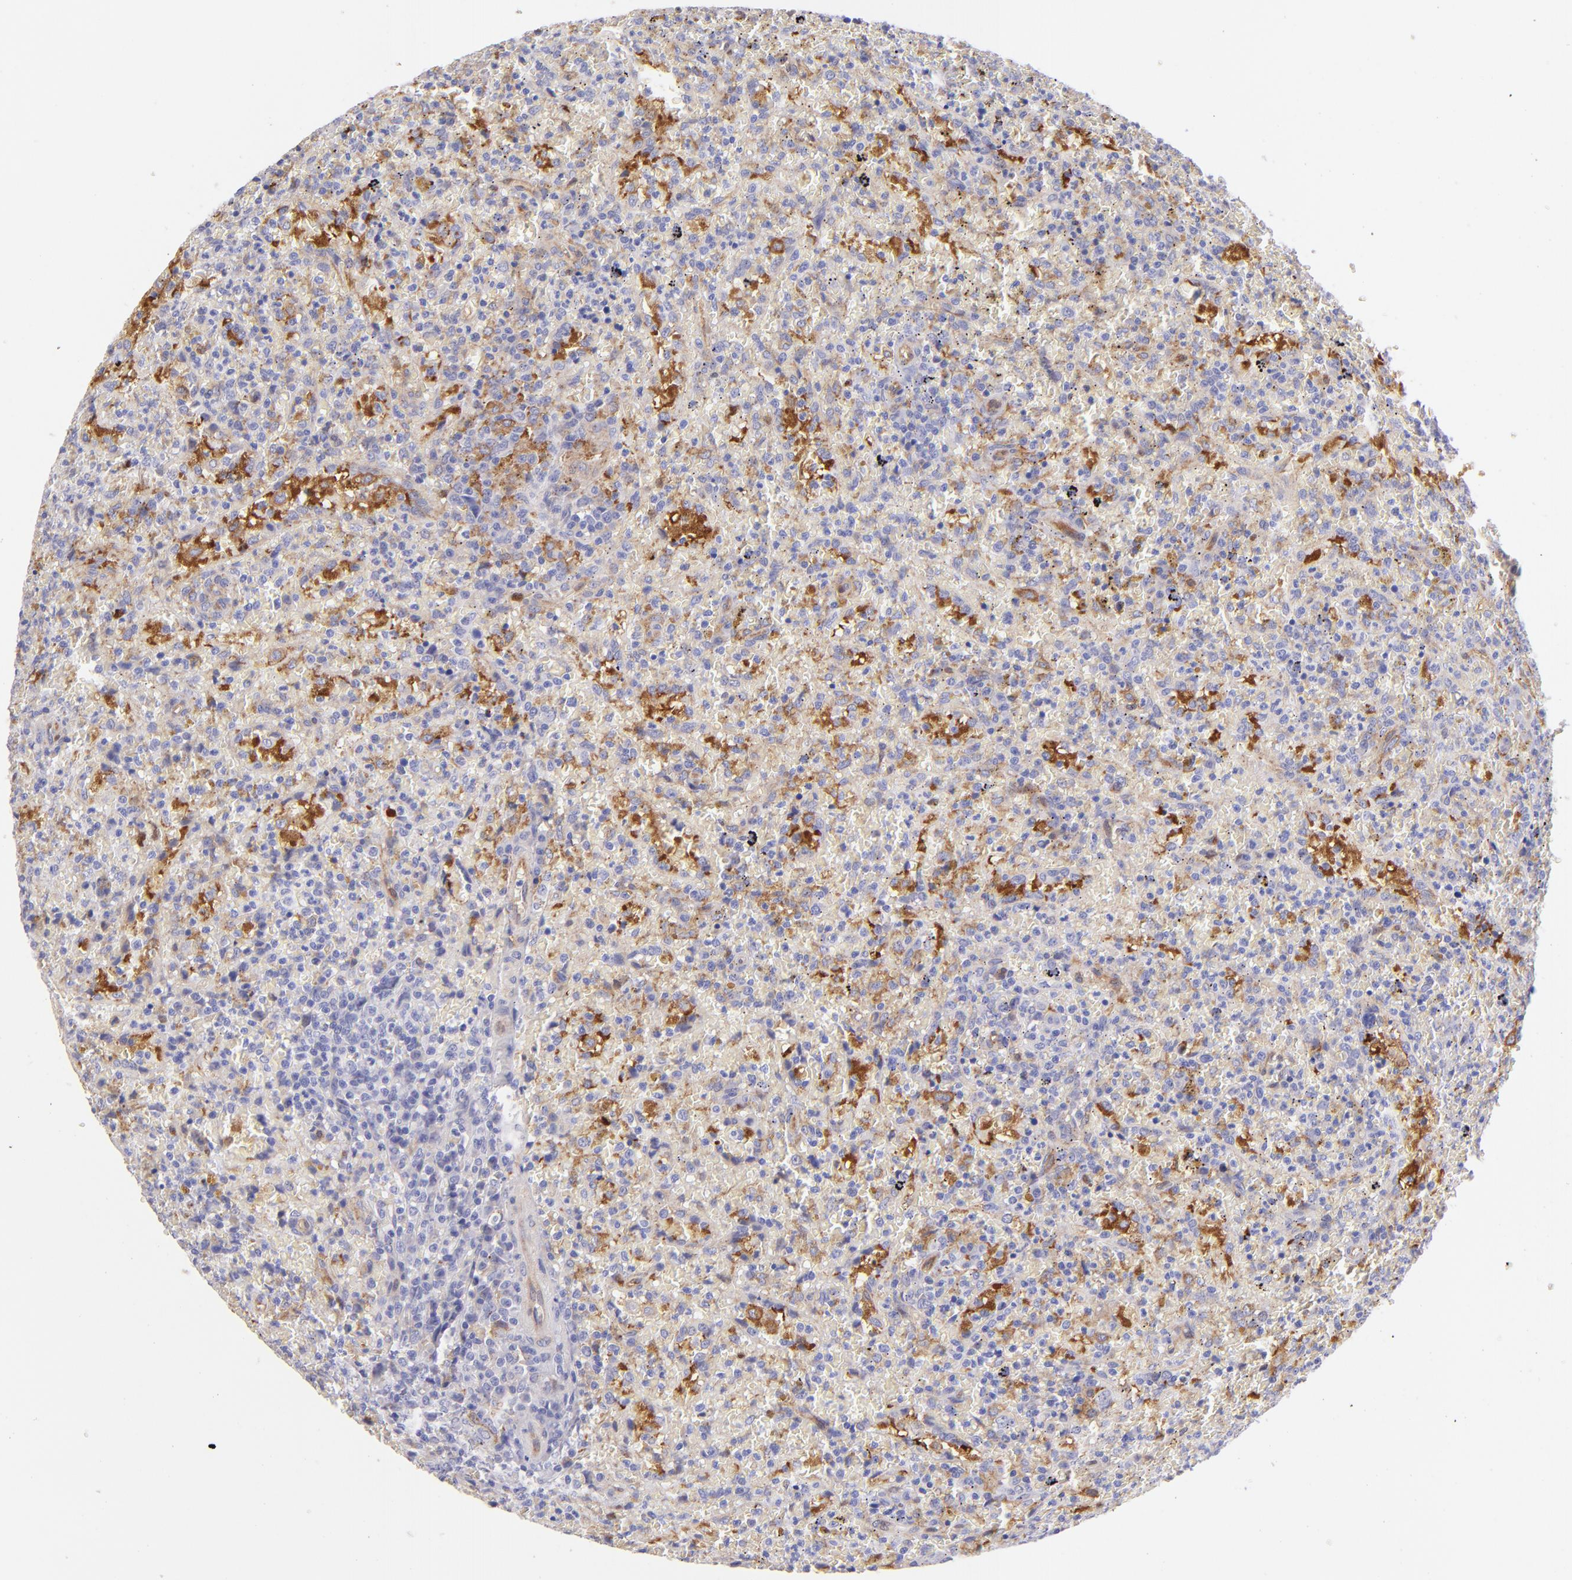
{"staining": {"intensity": "negative", "quantity": "none", "location": "none"}, "tissue": "lymphoma", "cell_type": "Tumor cells", "image_type": "cancer", "snomed": [{"axis": "morphology", "description": "Malignant lymphoma, non-Hodgkin's type, High grade"}, {"axis": "topography", "description": "Spleen"}, {"axis": "topography", "description": "Lymph node"}], "caption": "DAB immunohistochemical staining of human lymphoma exhibits no significant positivity in tumor cells. (Immunohistochemistry (ihc), brightfield microscopy, high magnification).", "gene": "SH2D4A", "patient": {"sex": "female", "age": 70}}